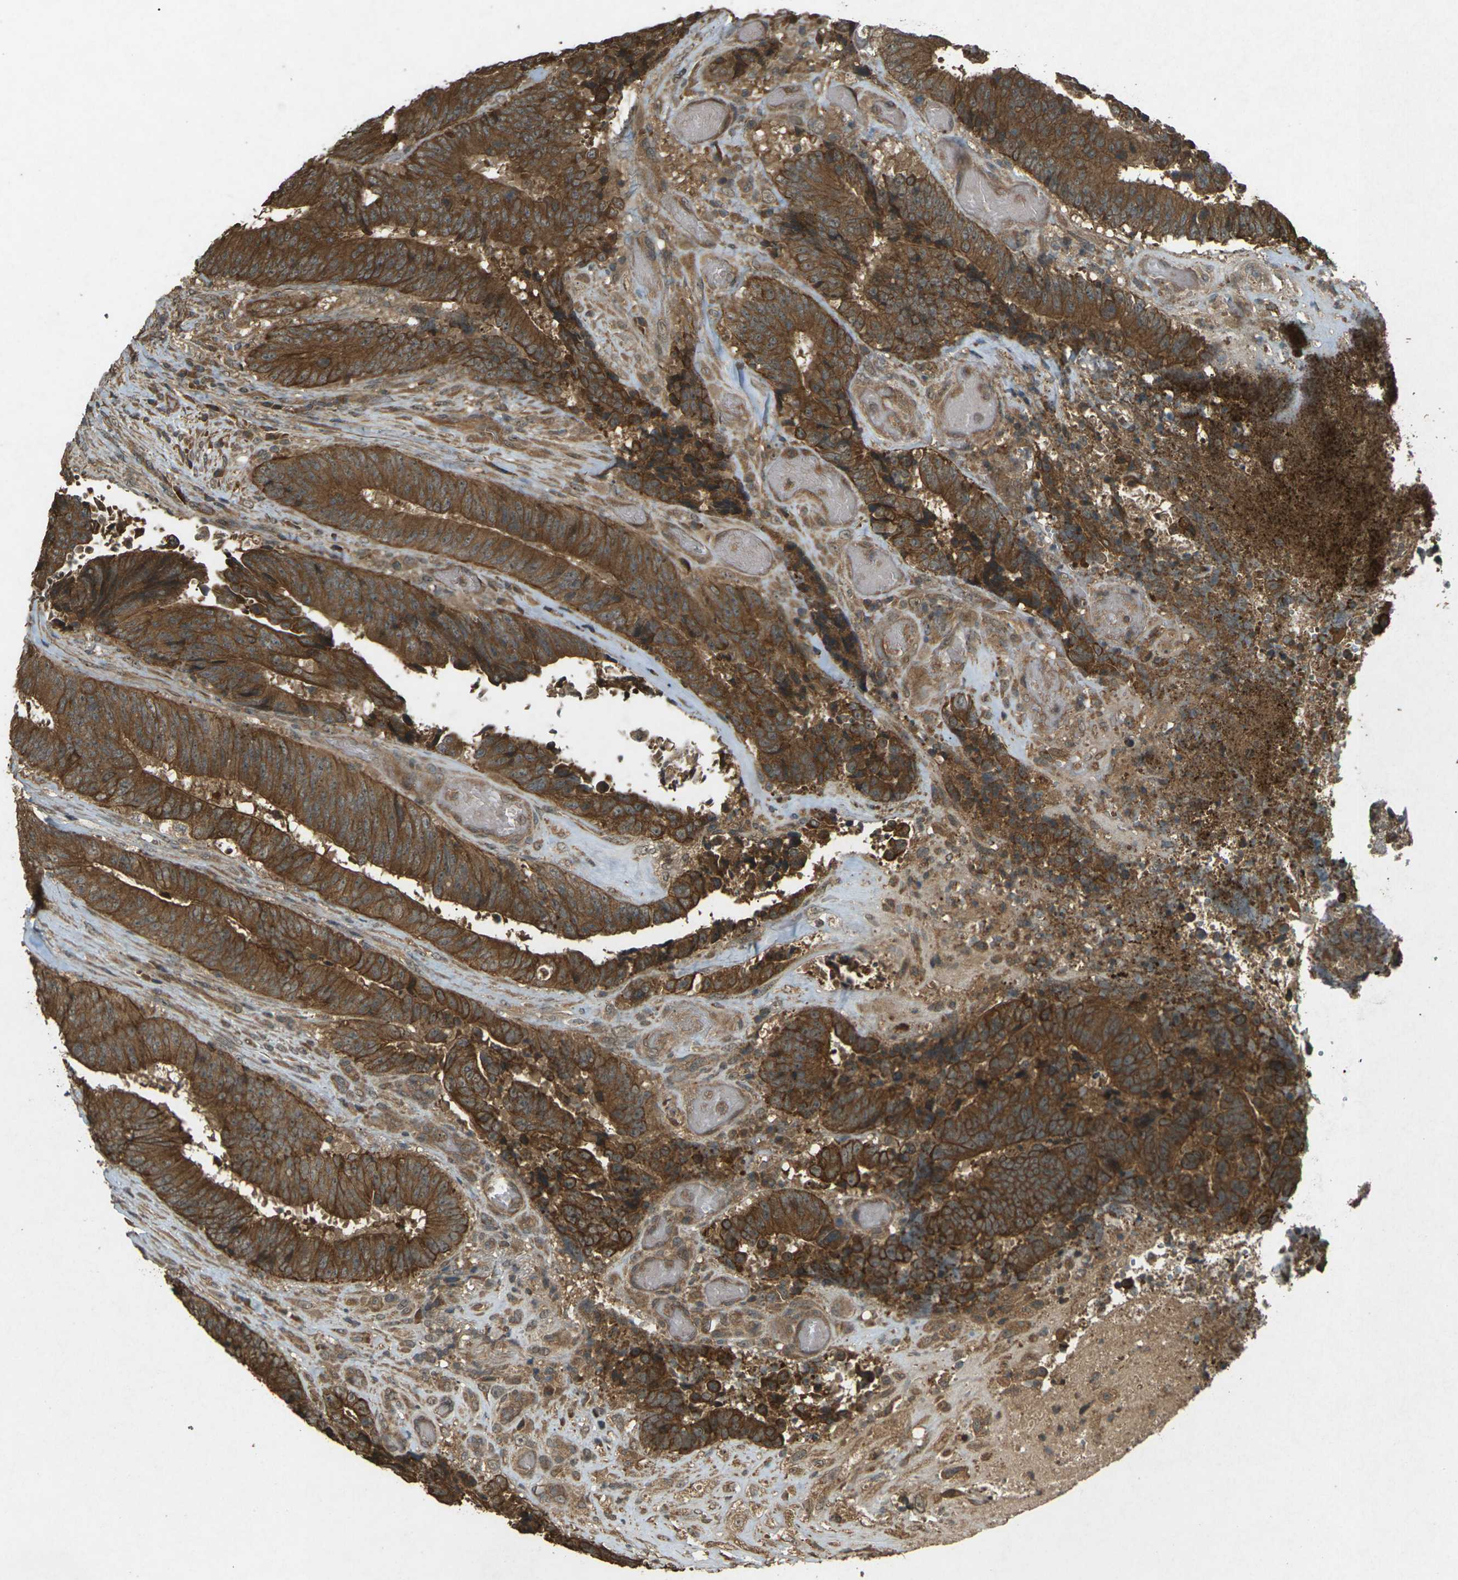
{"staining": {"intensity": "strong", "quantity": ">75%", "location": "cytoplasmic/membranous"}, "tissue": "colorectal cancer", "cell_type": "Tumor cells", "image_type": "cancer", "snomed": [{"axis": "morphology", "description": "Adenocarcinoma, NOS"}, {"axis": "topography", "description": "Rectum"}], "caption": "Protein positivity by immunohistochemistry reveals strong cytoplasmic/membranous positivity in approximately >75% of tumor cells in colorectal cancer. (DAB (3,3'-diaminobenzidine) = brown stain, brightfield microscopy at high magnification).", "gene": "TAP1", "patient": {"sex": "male", "age": 72}}